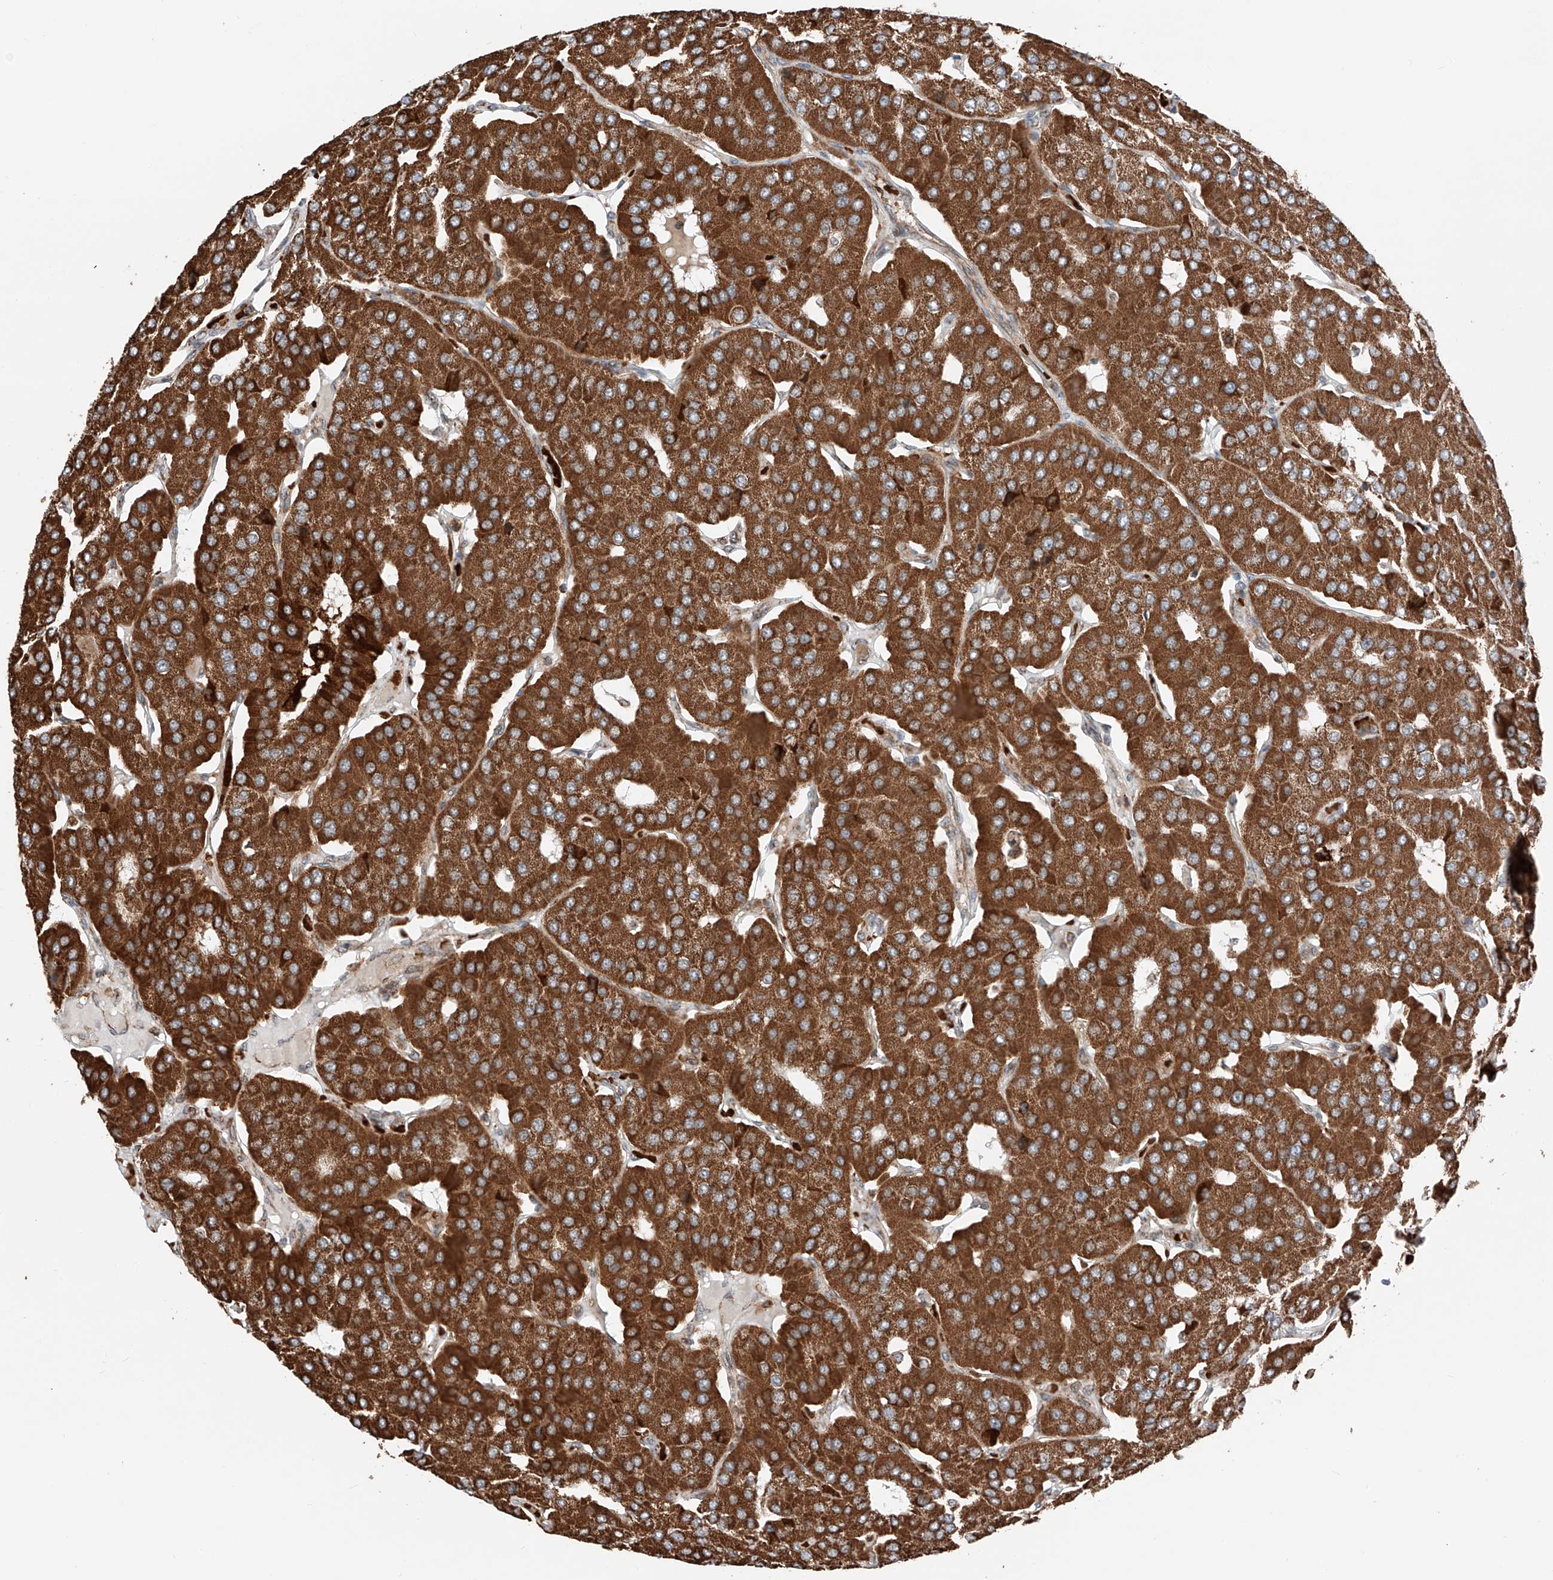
{"staining": {"intensity": "strong", "quantity": ">75%", "location": "cytoplasmic/membranous"}, "tissue": "parathyroid gland", "cell_type": "Glandular cells", "image_type": "normal", "snomed": [{"axis": "morphology", "description": "Normal tissue, NOS"}, {"axis": "morphology", "description": "Adenoma, NOS"}, {"axis": "topography", "description": "Parathyroid gland"}], "caption": "IHC of normal parathyroid gland exhibits high levels of strong cytoplasmic/membranous expression in approximately >75% of glandular cells.", "gene": "ZSCAN29", "patient": {"sex": "female", "age": 86}}